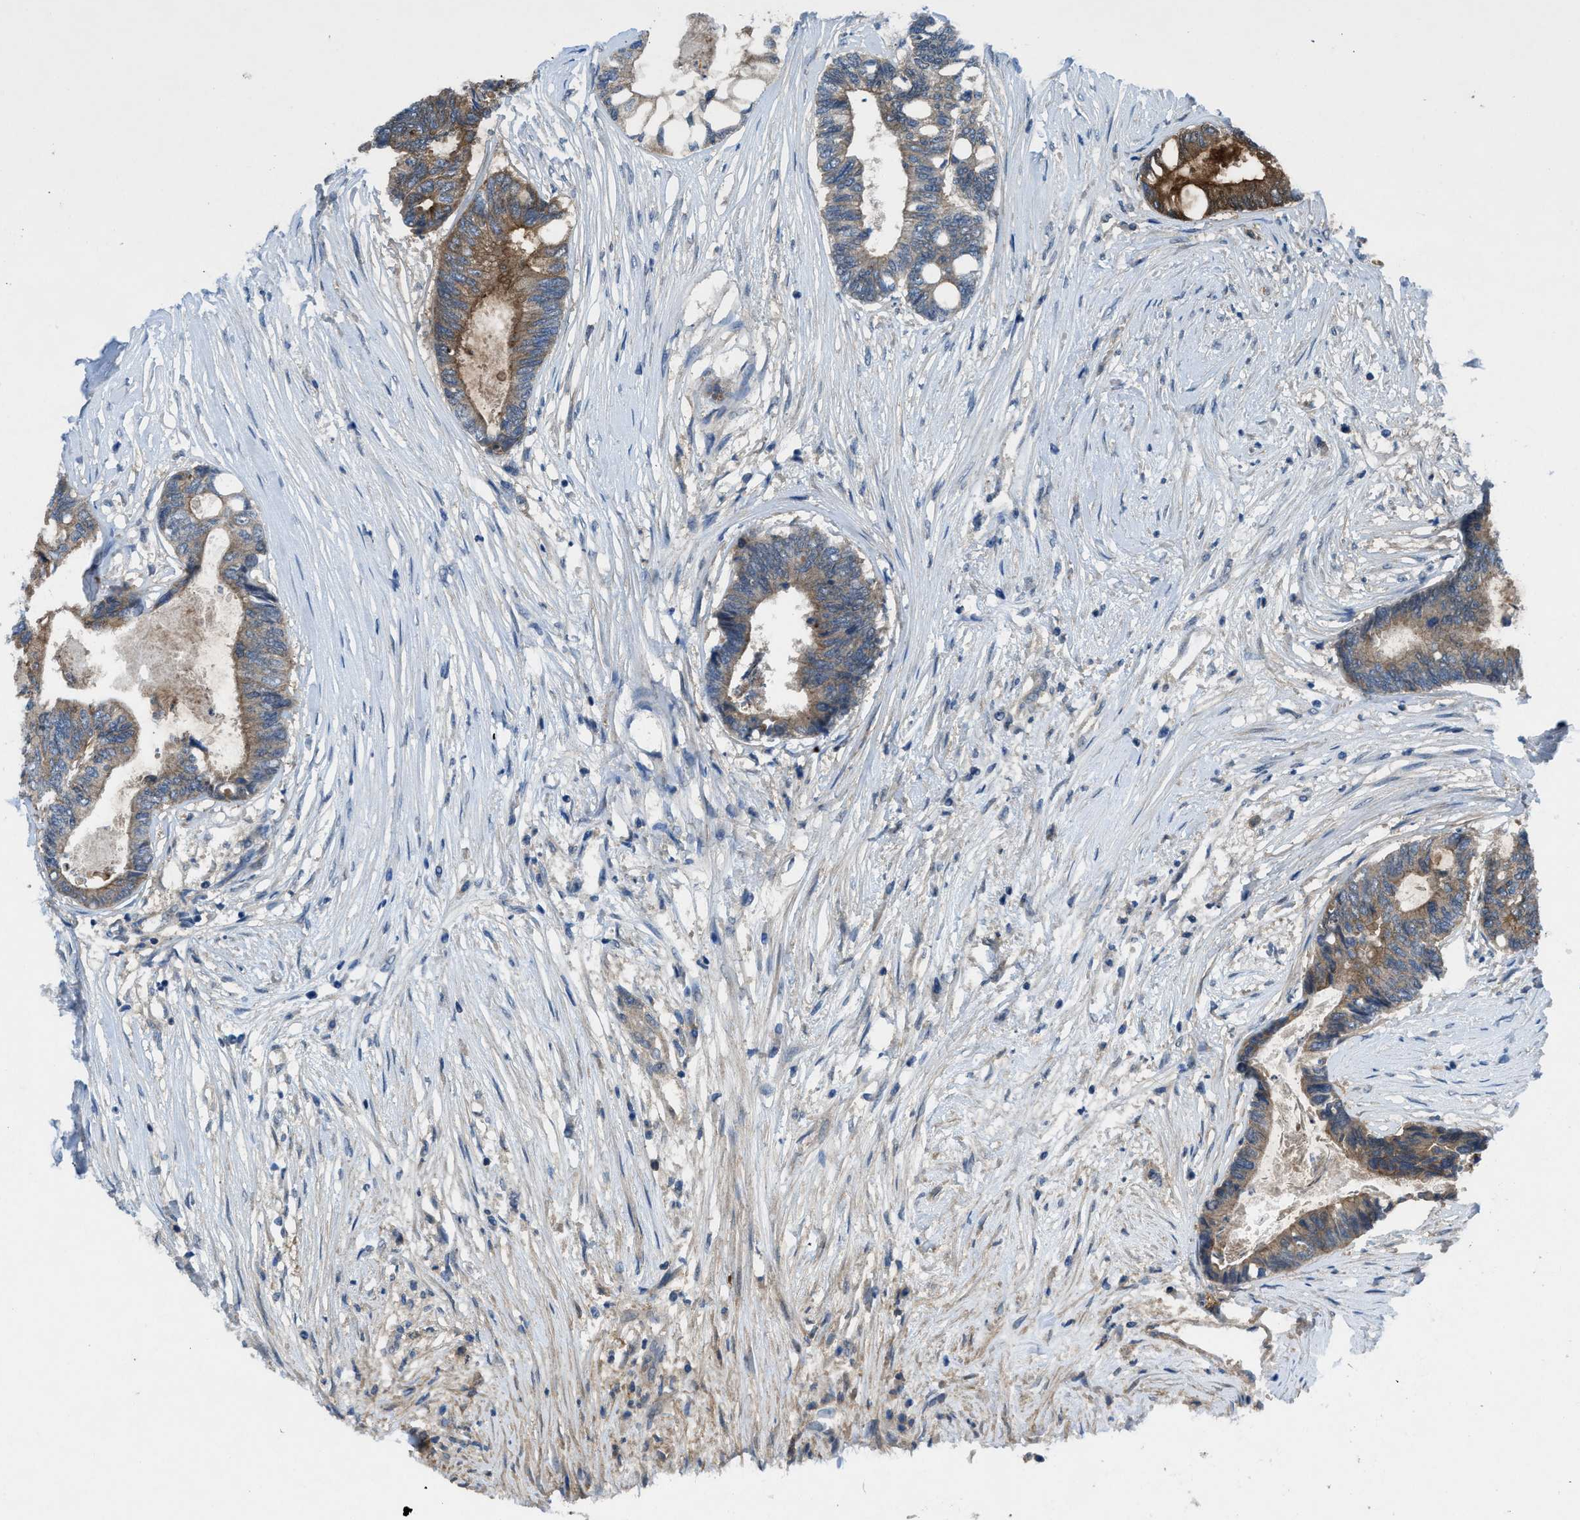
{"staining": {"intensity": "moderate", "quantity": "25%-75%", "location": "cytoplasmic/membranous"}, "tissue": "colorectal cancer", "cell_type": "Tumor cells", "image_type": "cancer", "snomed": [{"axis": "morphology", "description": "Adenocarcinoma, NOS"}, {"axis": "topography", "description": "Rectum"}], "caption": "Immunohistochemical staining of colorectal cancer displays medium levels of moderate cytoplasmic/membranous protein expression in about 25%-75% of tumor cells.", "gene": "PANX1", "patient": {"sex": "male", "age": 63}}